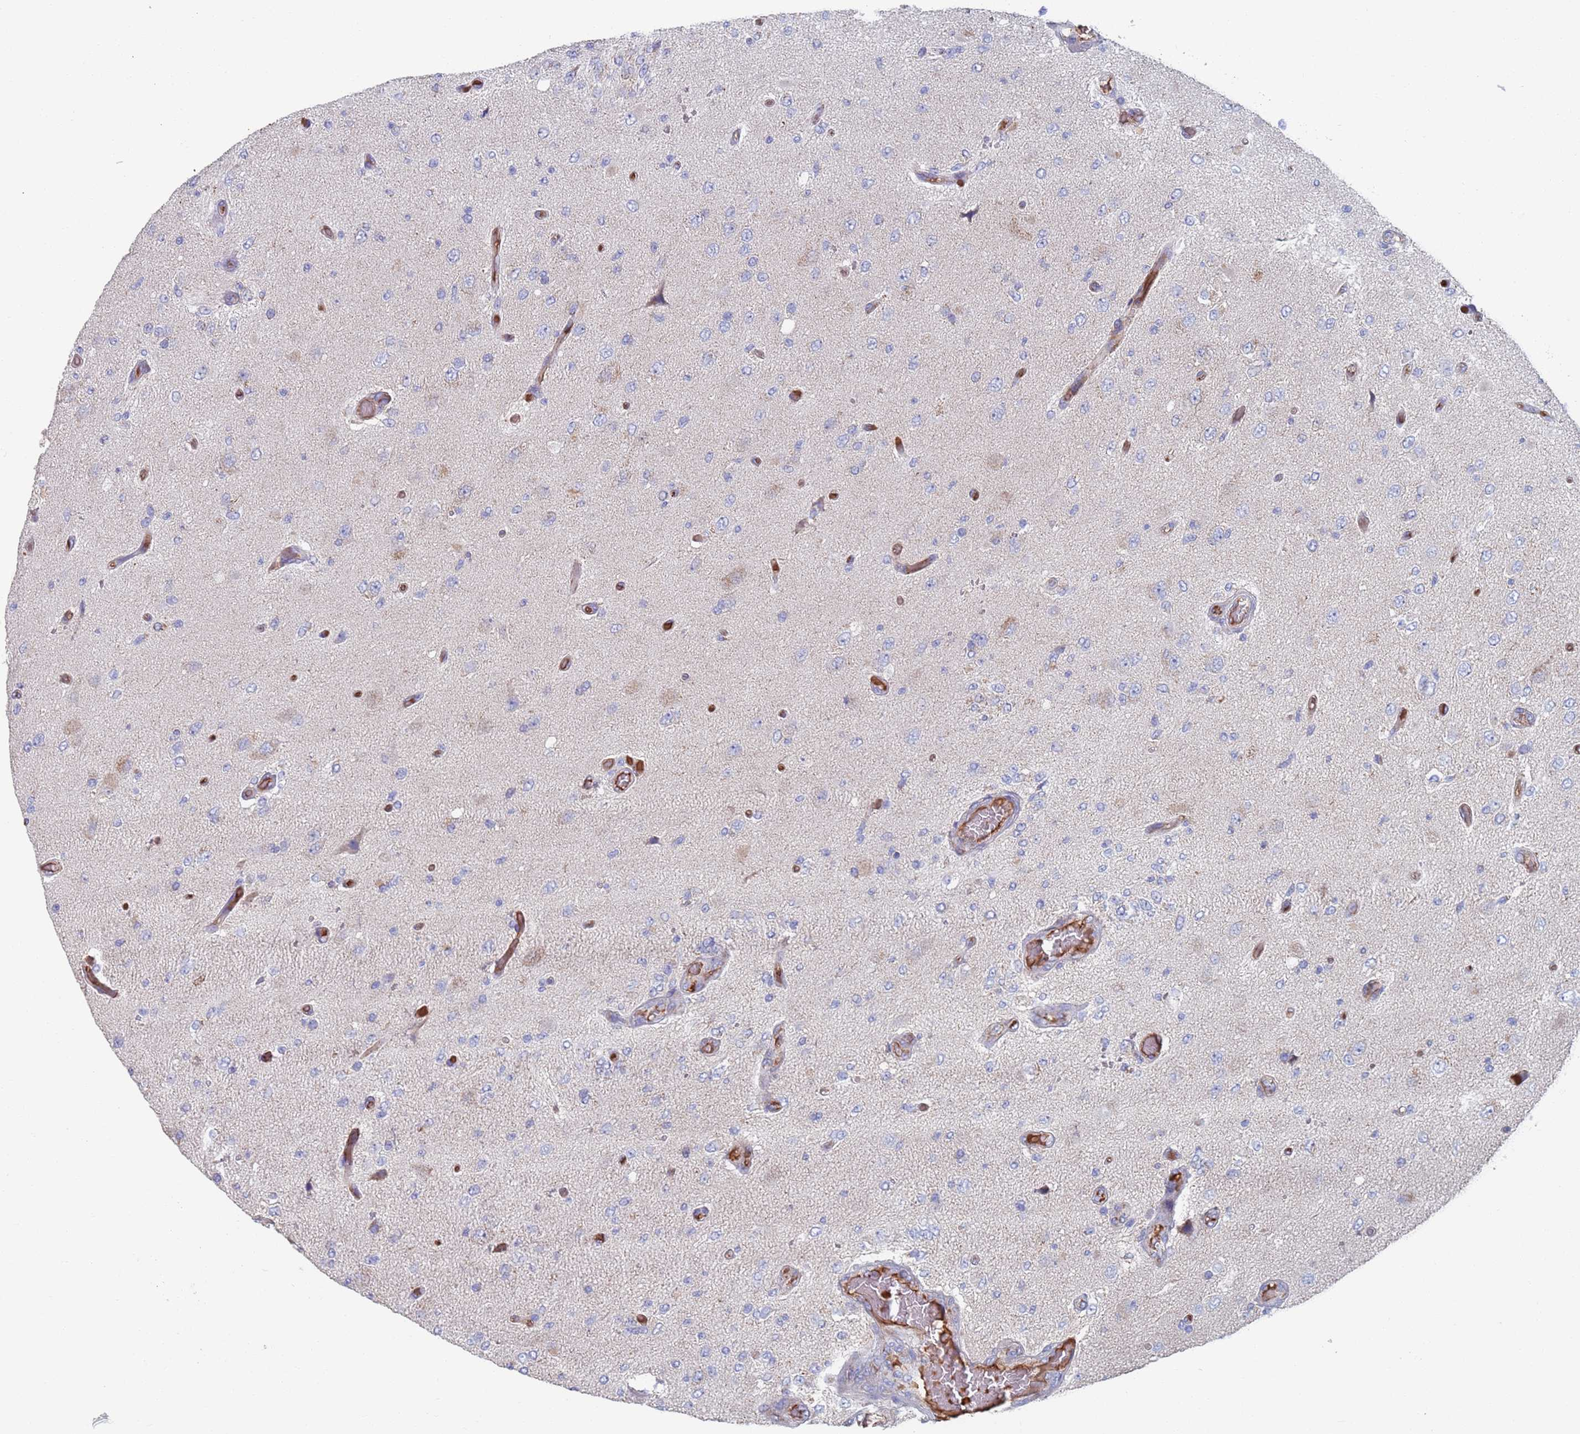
{"staining": {"intensity": "negative", "quantity": "none", "location": "none"}, "tissue": "glioma", "cell_type": "Tumor cells", "image_type": "cancer", "snomed": [{"axis": "morphology", "description": "Normal tissue, NOS"}, {"axis": "morphology", "description": "Glioma, malignant, High grade"}, {"axis": "topography", "description": "Cerebral cortex"}], "caption": "Protein analysis of malignant high-grade glioma demonstrates no significant positivity in tumor cells.", "gene": "MRPL22", "patient": {"sex": "male", "age": 77}}